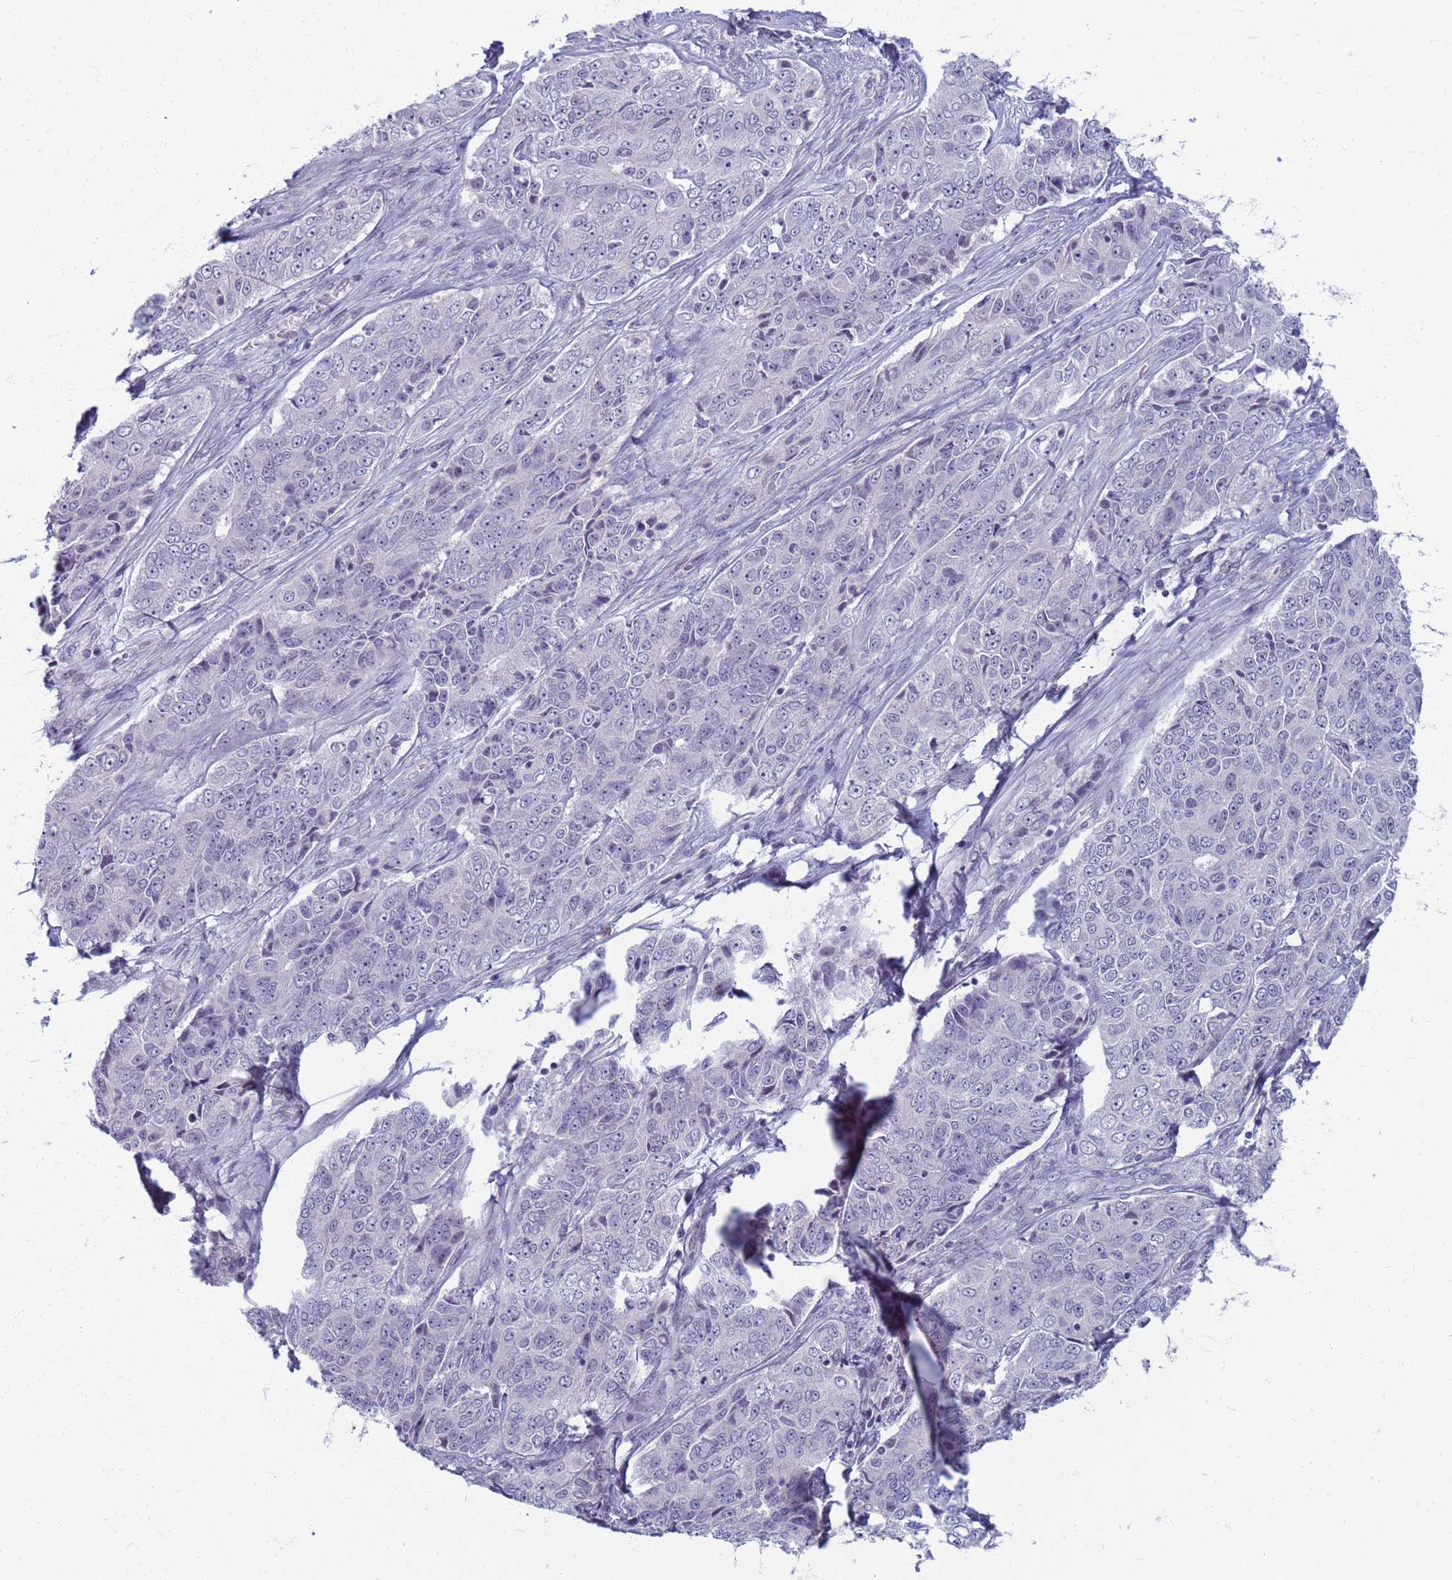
{"staining": {"intensity": "negative", "quantity": "none", "location": "none"}, "tissue": "ovarian cancer", "cell_type": "Tumor cells", "image_type": "cancer", "snomed": [{"axis": "morphology", "description": "Carcinoma, endometroid"}, {"axis": "topography", "description": "Ovary"}], "caption": "There is no significant expression in tumor cells of ovarian endometroid carcinoma.", "gene": "CLCA2", "patient": {"sex": "female", "age": 51}}